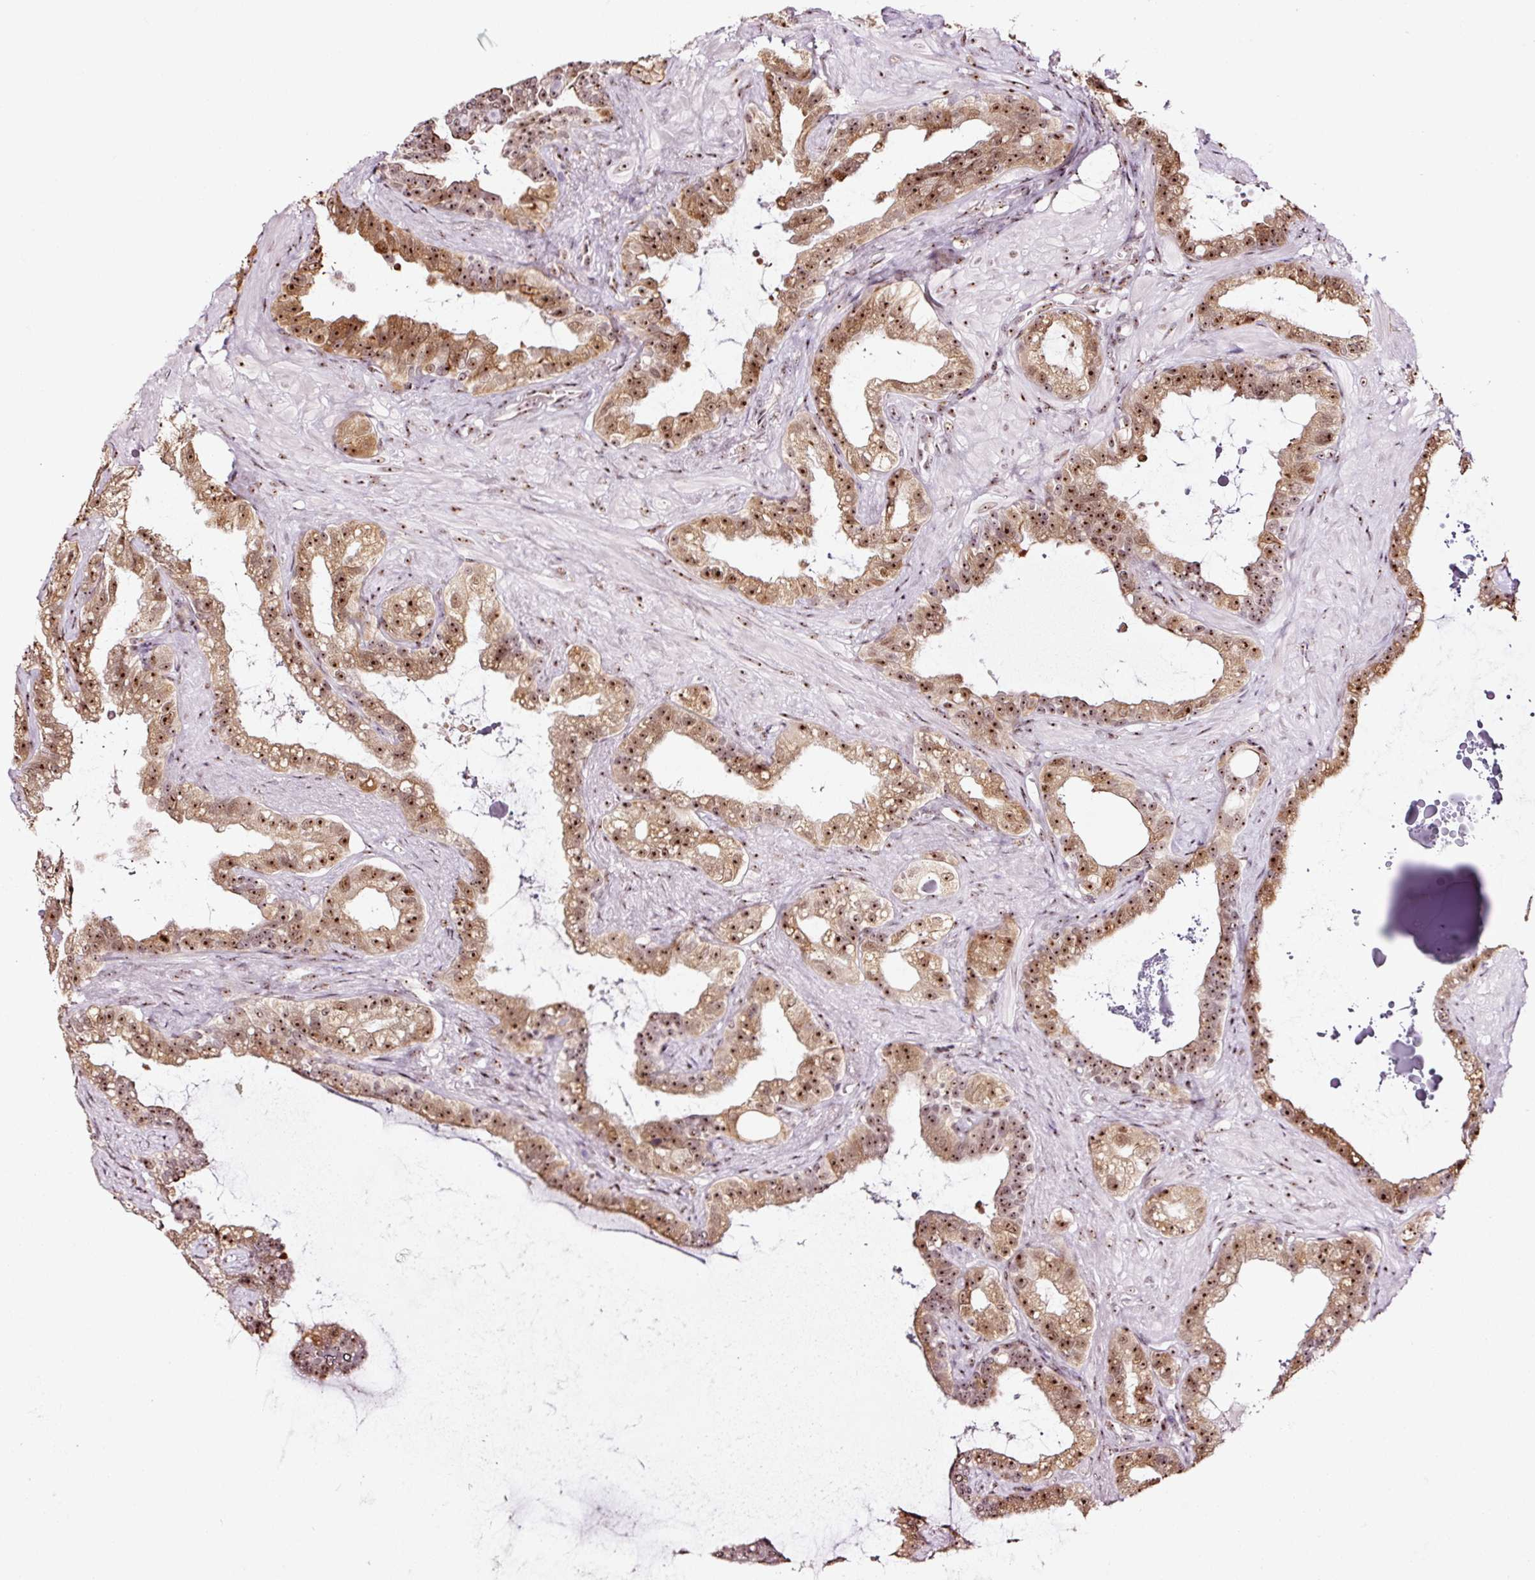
{"staining": {"intensity": "moderate", "quantity": ">75%", "location": "cytoplasmic/membranous,nuclear"}, "tissue": "seminal vesicle", "cell_type": "Glandular cells", "image_type": "normal", "snomed": [{"axis": "morphology", "description": "Normal tissue, NOS"}, {"axis": "topography", "description": "Seminal veicle"}, {"axis": "topography", "description": "Peripheral nerve tissue"}], "caption": "This photomicrograph demonstrates unremarkable seminal vesicle stained with IHC to label a protein in brown. The cytoplasmic/membranous,nuclear of glandular cells show moderate positivity for the protein. Nuclei are counter-stained blue.", "gene": "GNL3", "patient": {"sex": "male", "age": 76}}